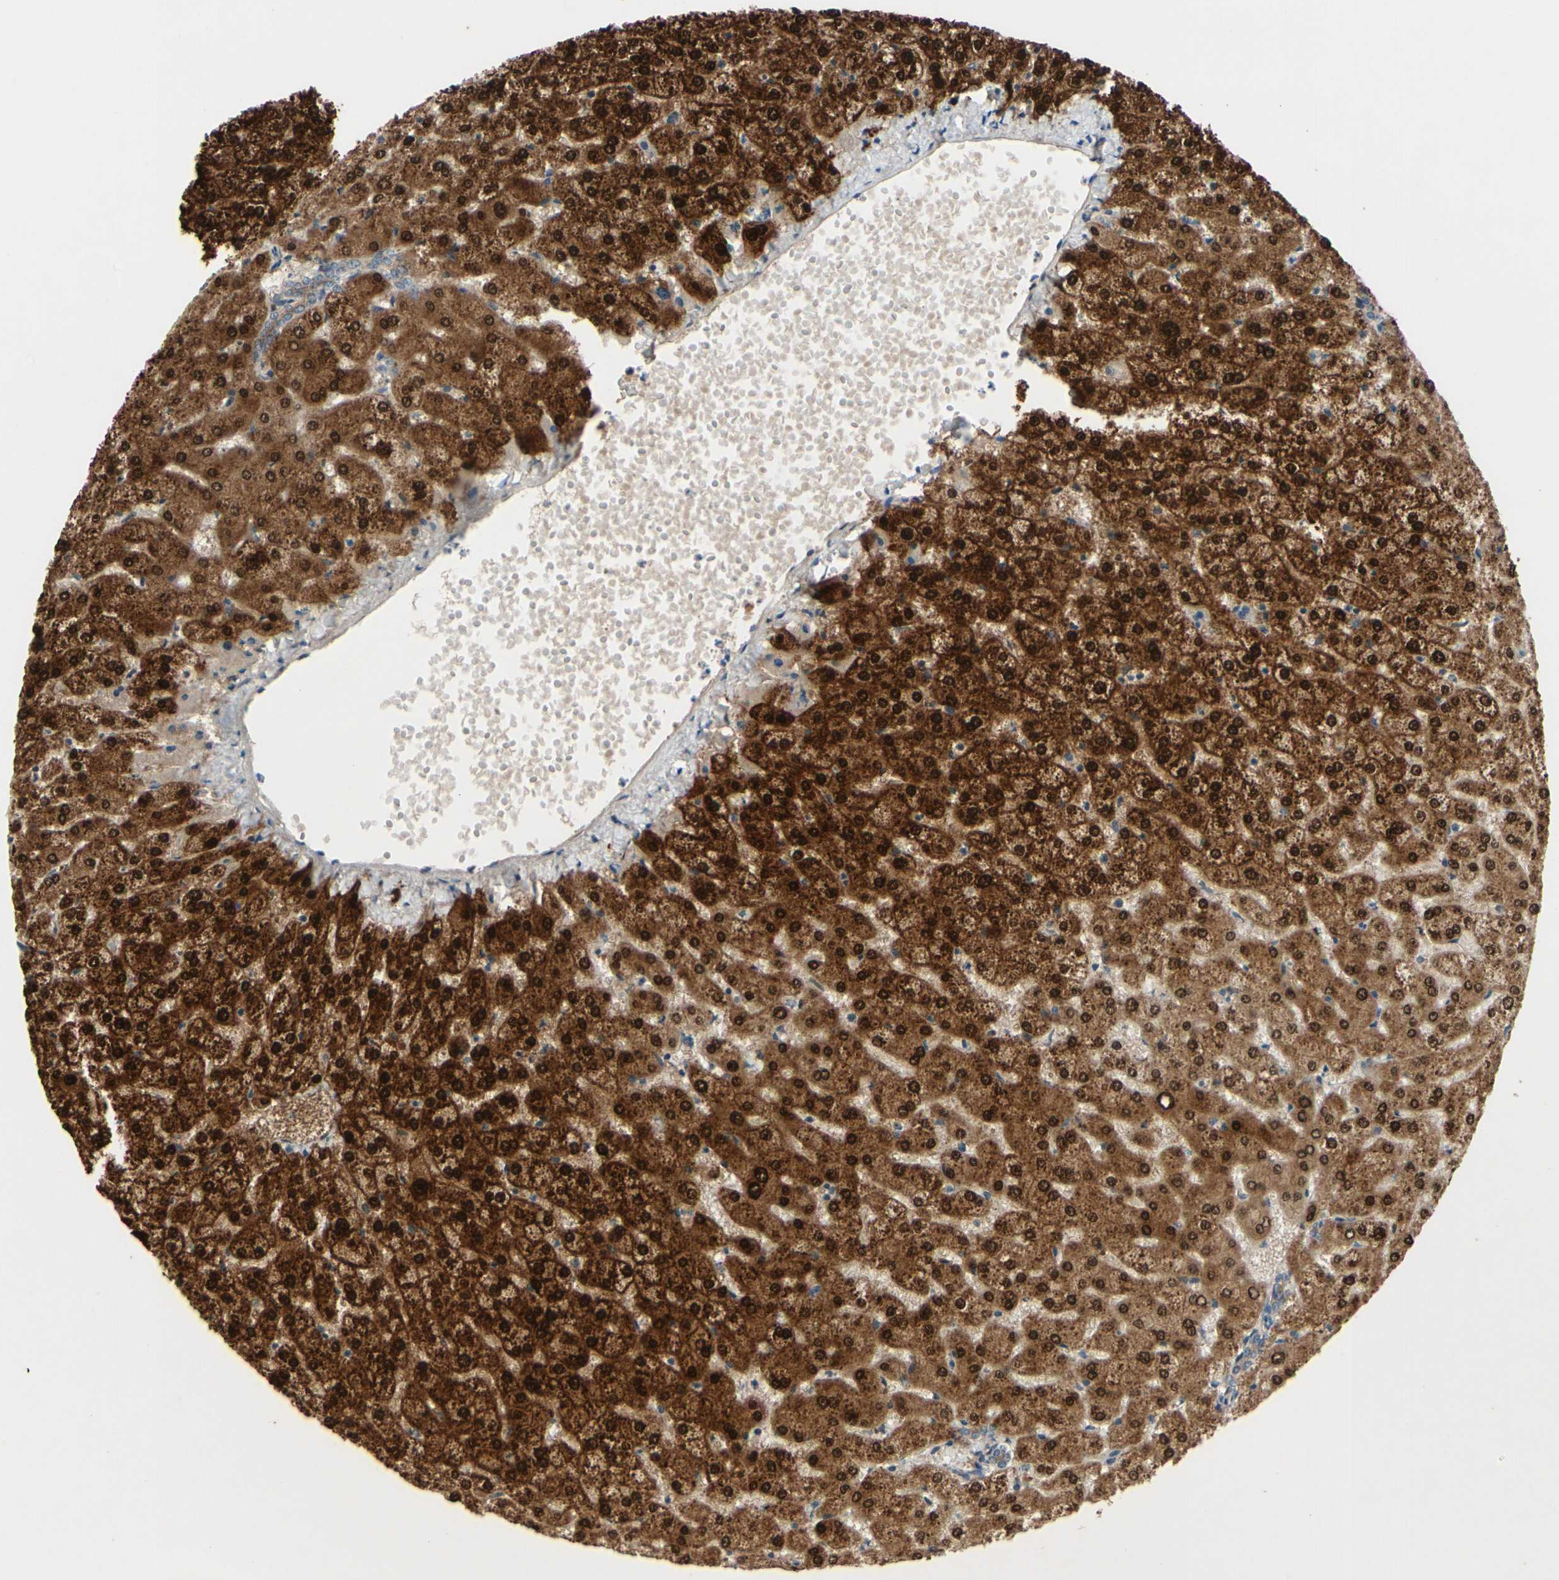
{"staining": {"intensity": "weak", "quantity": ">75%", "location": "cytoplasmic/membranous"}, "tissue": "liver", "cell_type": "Cholangiocytes", "image_type": "normal", "snomed": [{"axis": "morphology", "description": "Normal tissue, NOS"}, {"axis": "topography", "description": "Liver"}], "caption": "DAB (3,3'-diaminobenzidine) immunohistochemical staining of unremarkable human liver displays weak cytoplasmic/membranous protein positivity in approximately >75% of cholangiocytes. The staining was performed using DAB (3,3'-diaminobenzidine), with brown indicating positive protein expression. Nuclei are stained blue with hematoxylin.", "gene": "ICAM5", "patient": {"sex": "female", "age": 32}}